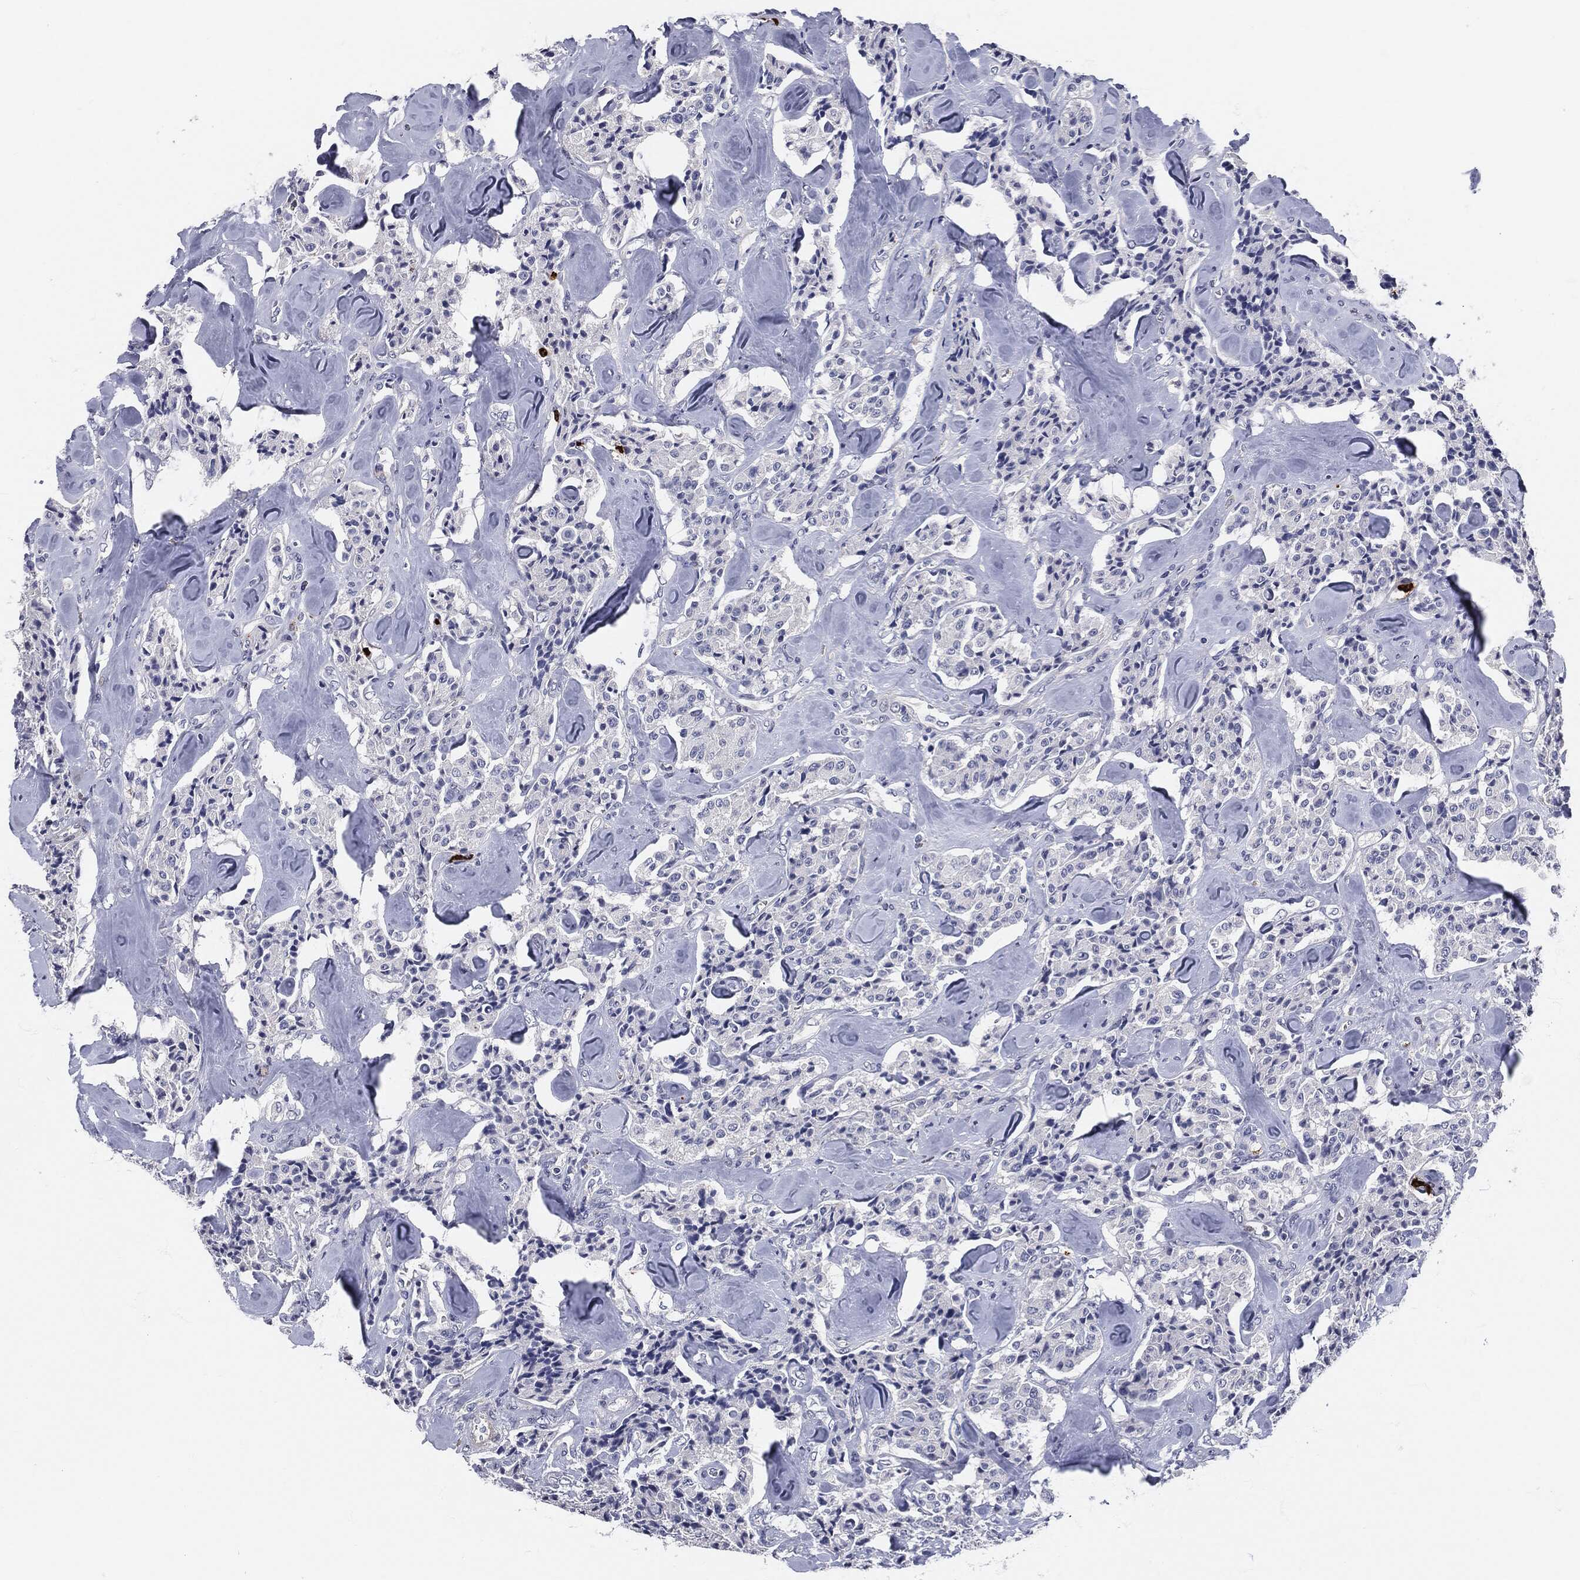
{"staining": {"intensity": "negative", "quantity": "none", "location": "none"}, "tissue": "carcinoid", "cell_type": "Tumor cells", "image_type": "cancer", "snomed": [{"axis": "morphology", "description": "Carcinoid, malignant, NOS"}, {"axis": "topography", "description": "Pancreas"}], "caption": "Protein analysis of carcinoid displays no significant staining in tumor cells.", "gene": "MPO", "patient": {"sex": "male", "age": 41}}